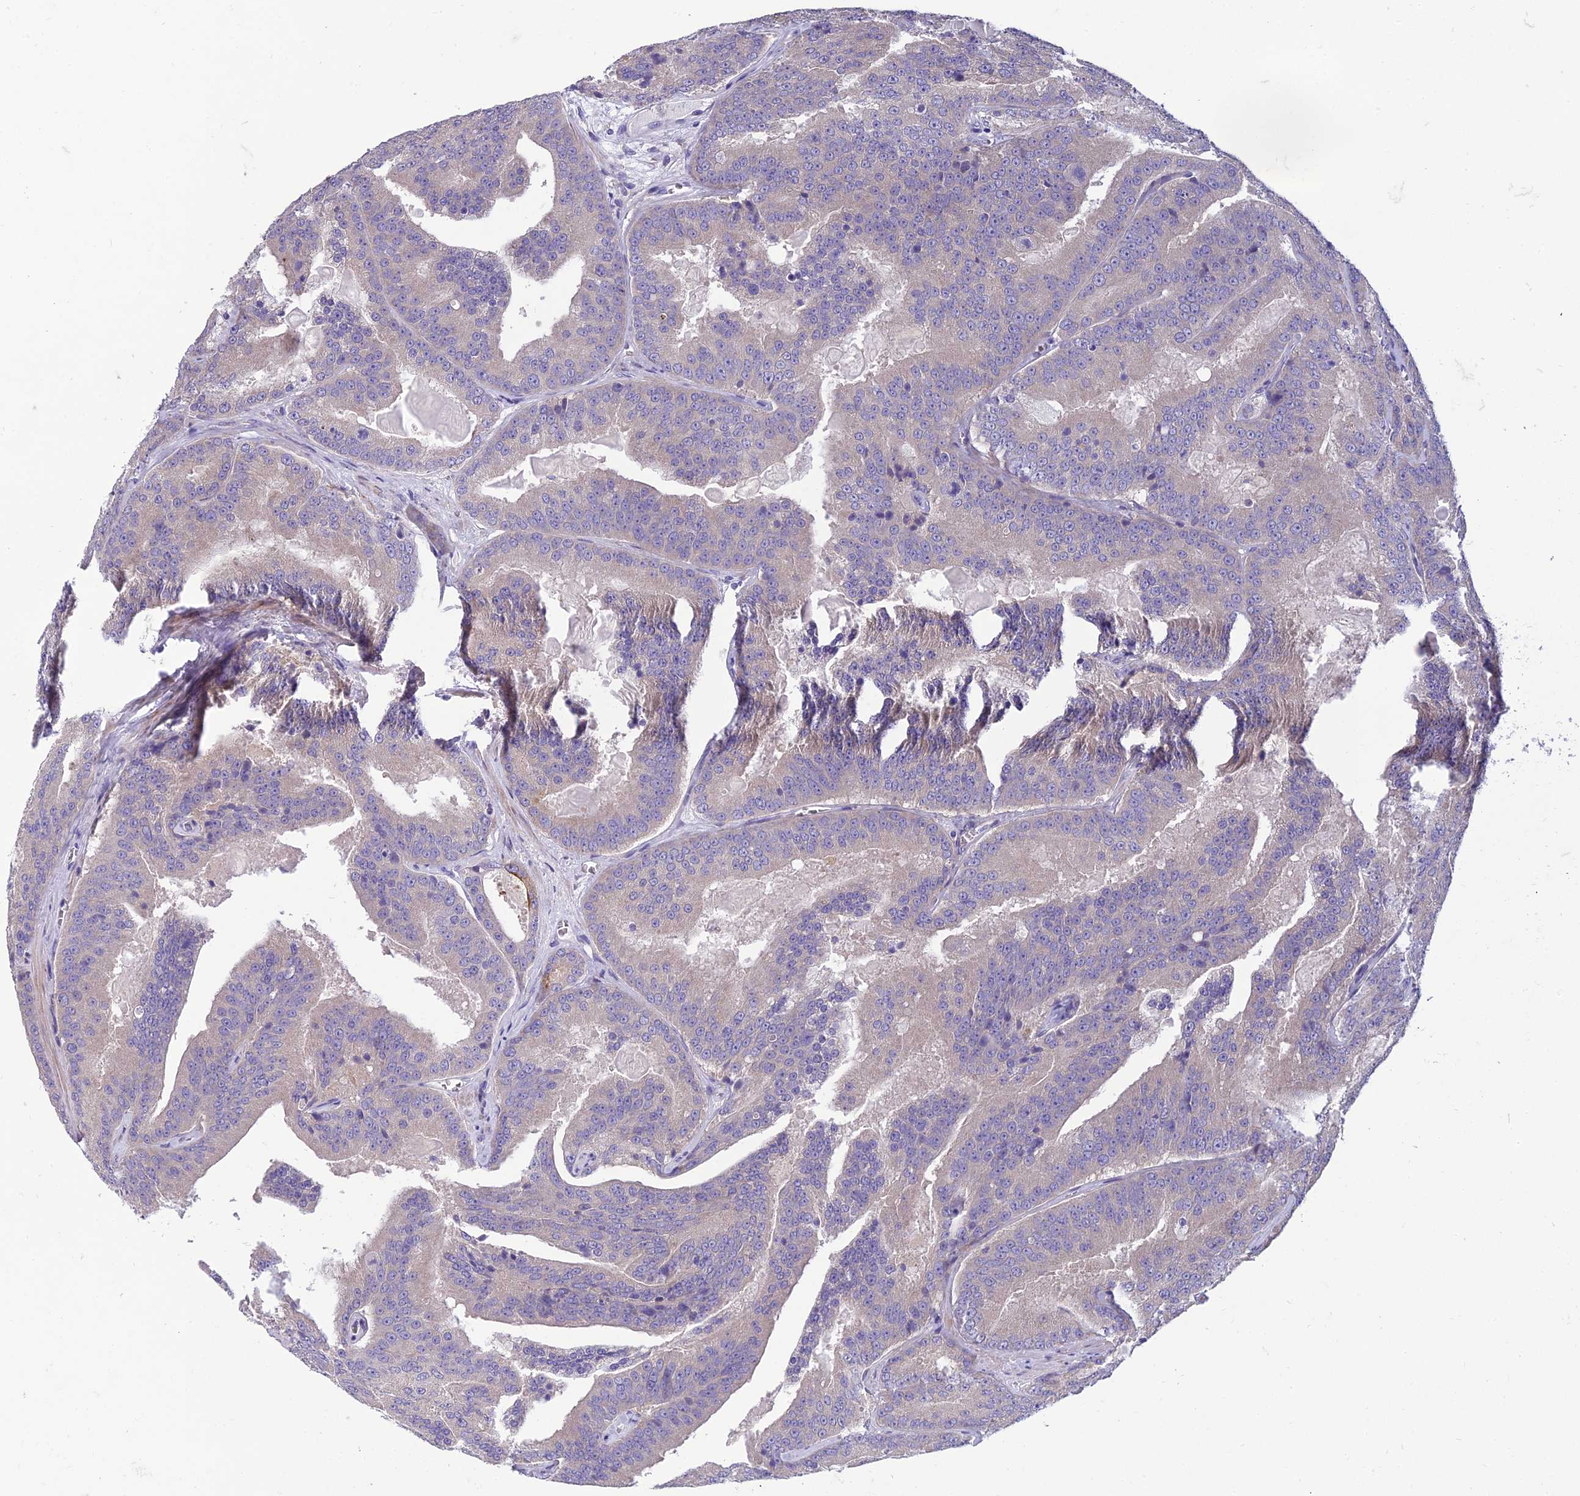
{"staining": {"intensity": "negative", "quantity": "none", "location": "none"}, "tissue": "prostate cancer", "cell_type": "Tumor cells", "image_type": "cancer", "snomed": [{"axis": "morphology", "description": "Adenocarcinoma, High grade"}, {"axis": "topography", "description": "Prostate"}], "caption": "High power microscopy histopathology image of an immunohistochemistry (IHC) micrograph of prostate cancer, revealing no significant positivity in tumor cells.", "gene": "ADIPOR2", "patient": {"sex": "male", "age": 61}}